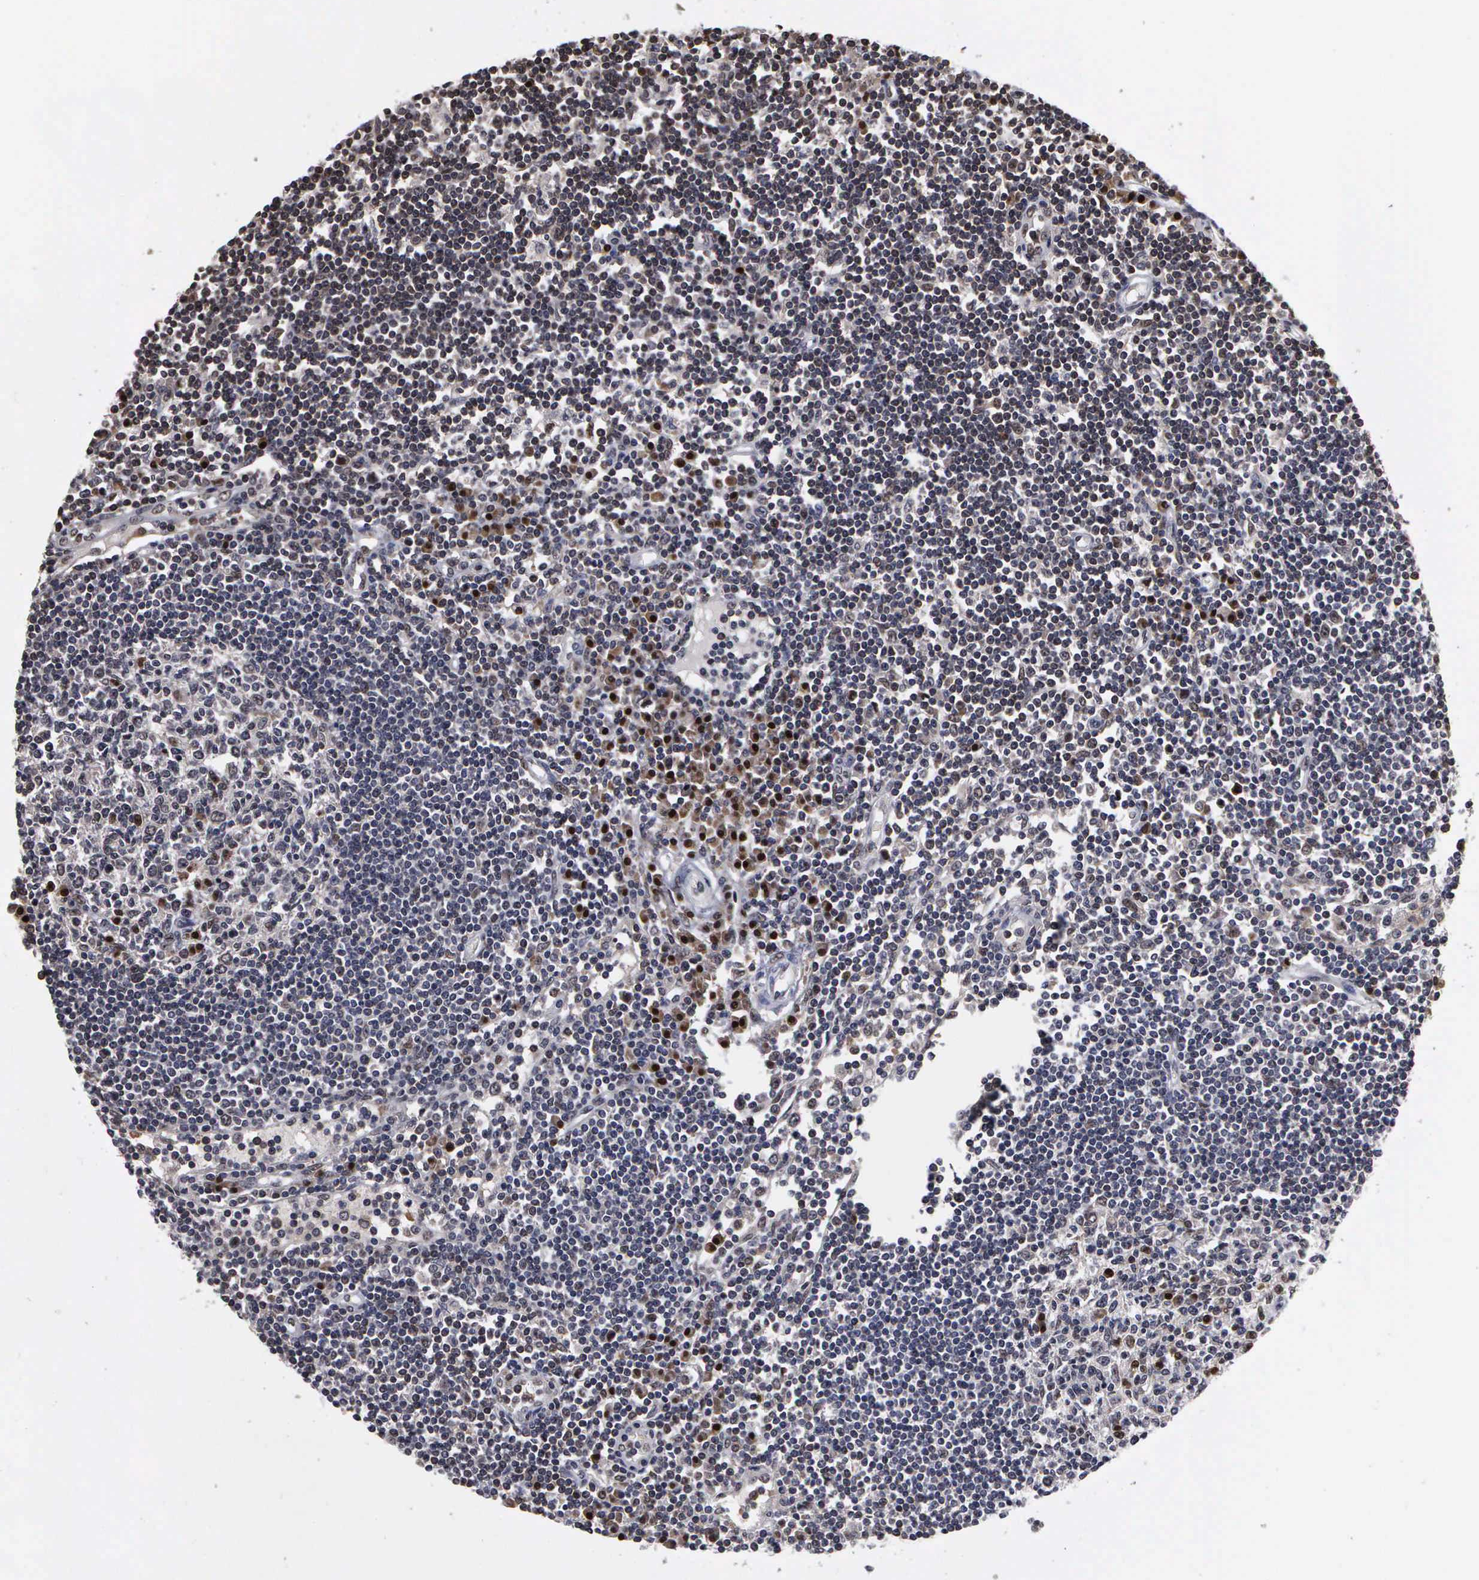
{"staining": {"intensity": "moderate", "quantity": "25%-75%", "location": "nuclear"}, "tissue": "lymph node", "cell_type": "Germinal center cells", "image_type": "normal", "snomed": [{"axis": "morphology", "description": "Normal tissue, NOS"}, {"axis": "topography", "description": "Lymph node"}], "caption": "The photomicrograph reveals immunohistochemical staining of normal lymph node. There is moderate nuclear staining is identified in about 25%-75% of germinal center cells.", "gene": "TRMT5", "patient": {"sex": "female", "age": 62}}